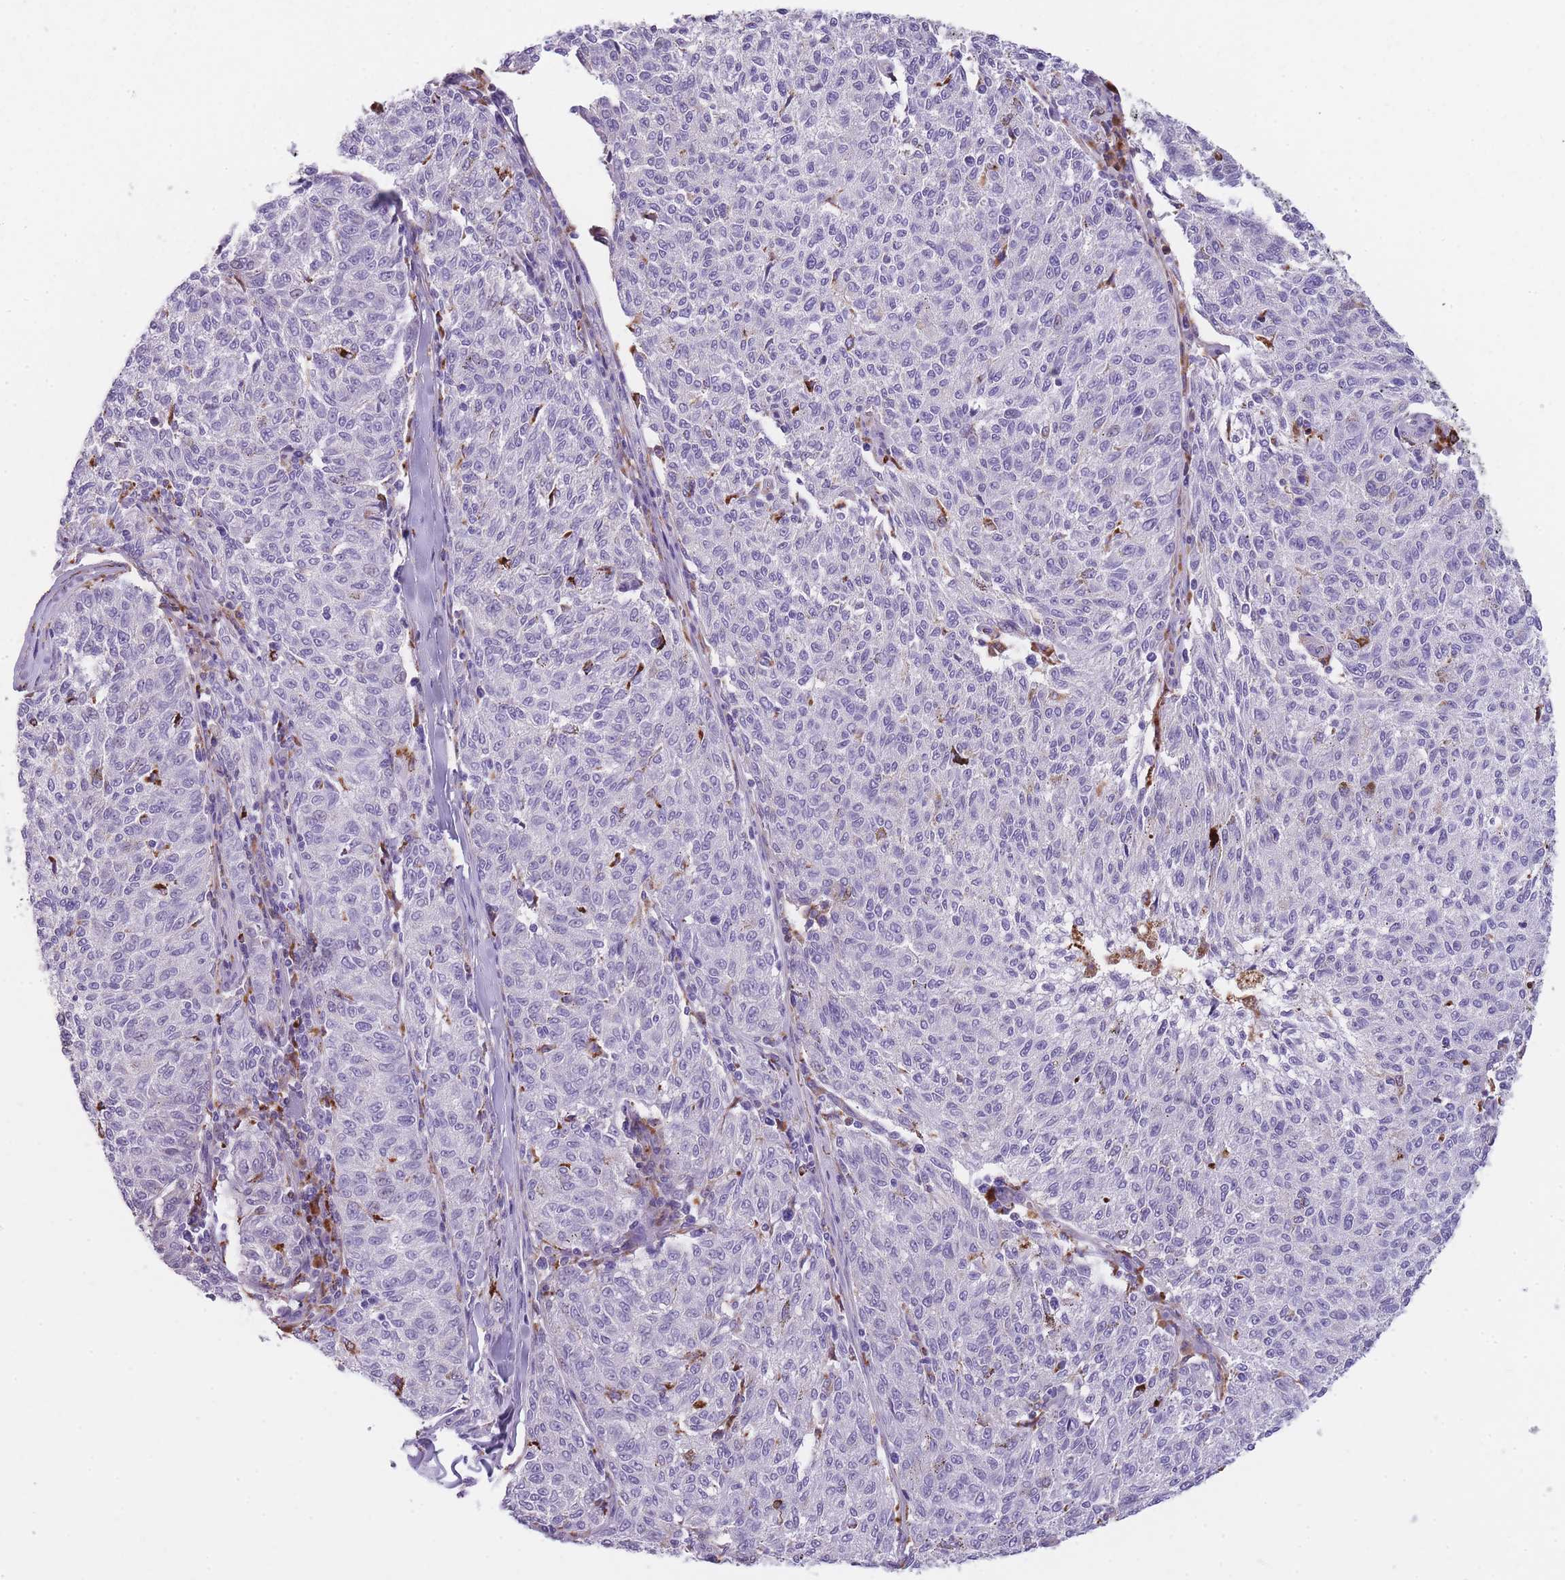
{"staining": {"intensity": "negative", "quantity": "none", "location": "none"}, "tissue": "melanoma", "cell_type": "Tumor cells", "image_type": "cancer", "snomed": [{"axis": "morphology", "description": "Malignant melanoma, NOS"}, {"axis": "topography", "description": "Skin"}], "caption": "Photomicrograph shows no protein expression in tumor cells of melanoma tissue.", "gene": "GNAT1", "patient": {"sex": "female", "age": 72}}